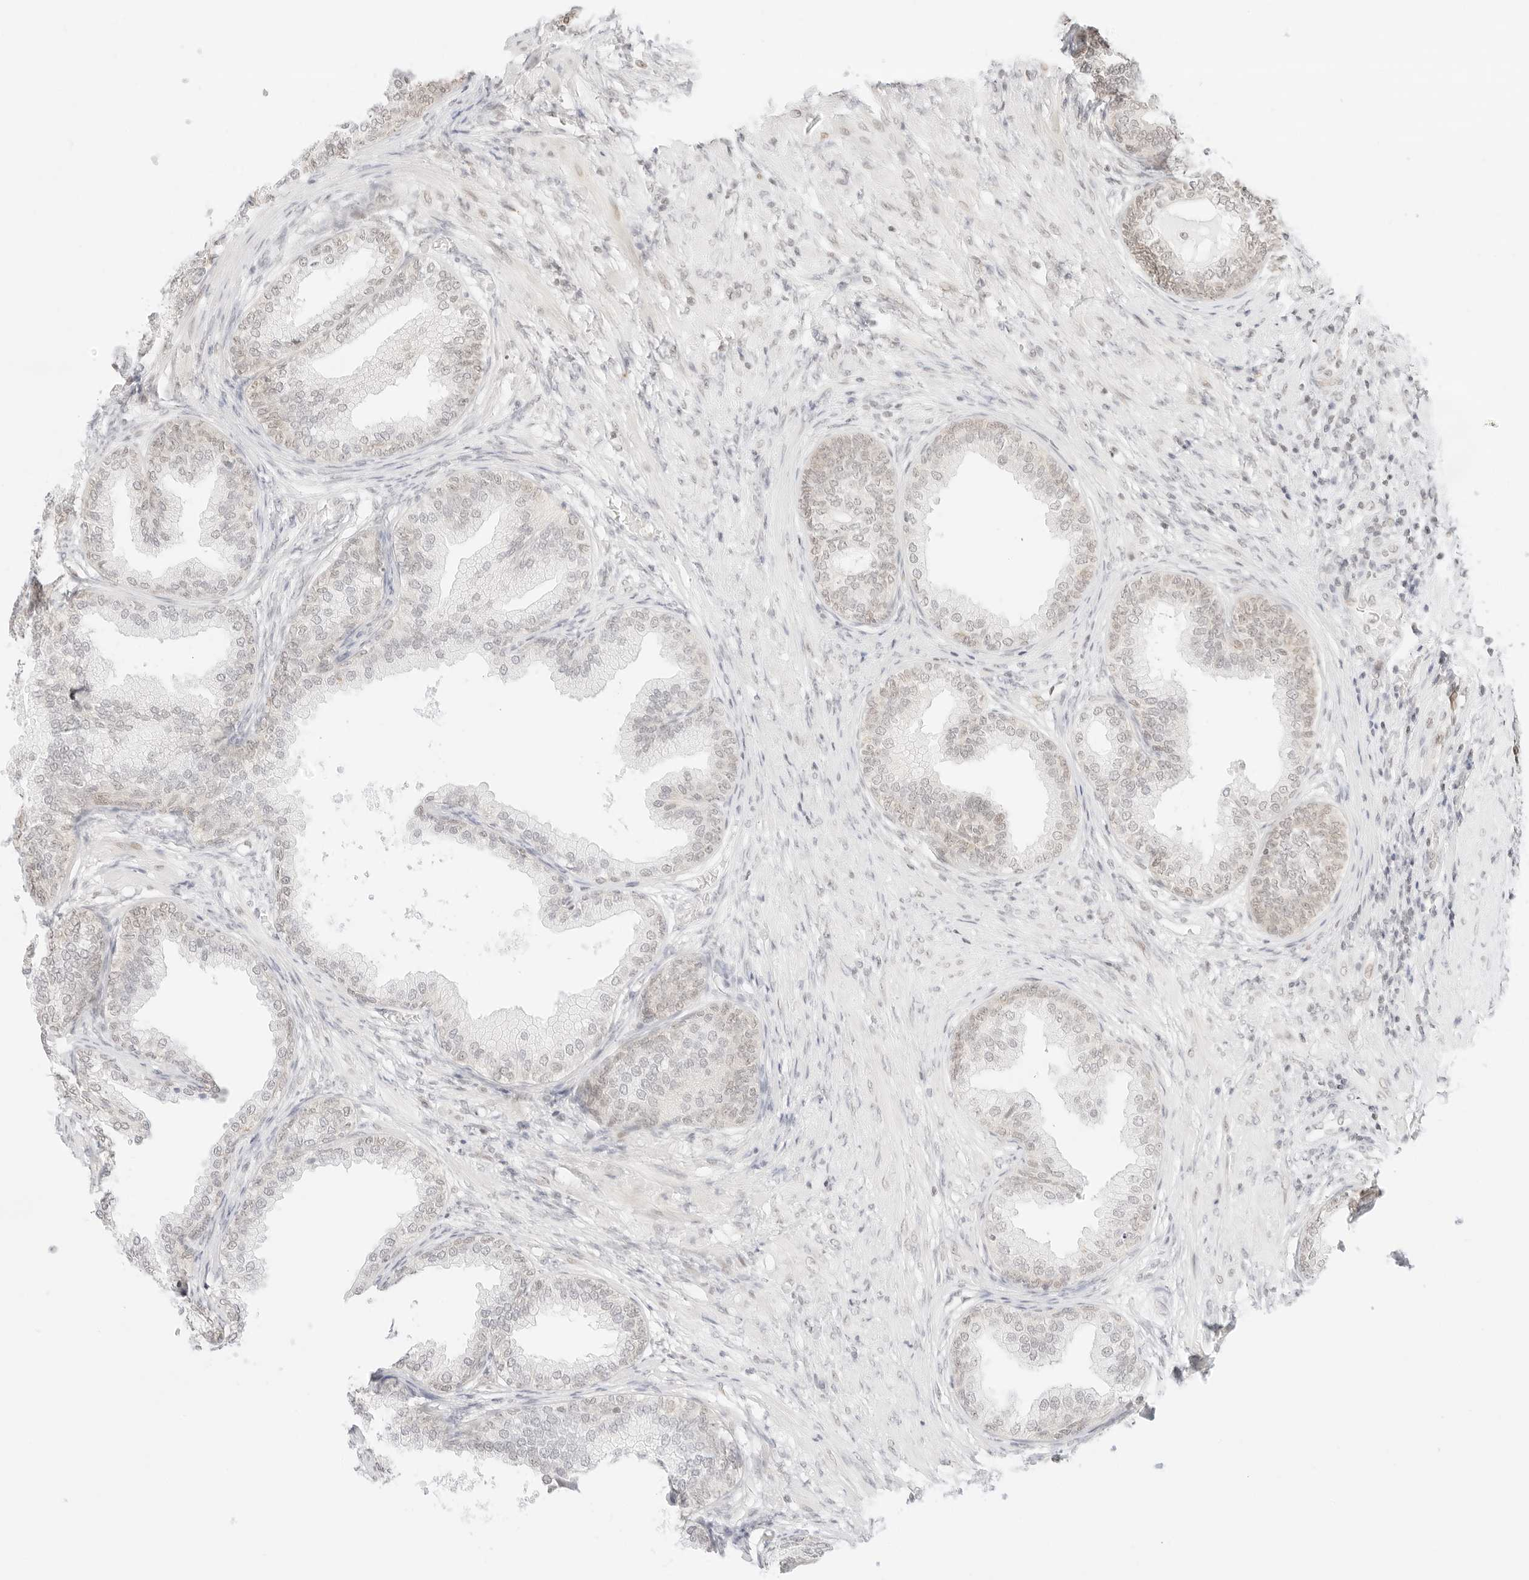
{"staining": {"intensity": "moderate", "quantity": "<25%", "location": "cytoplasmic/membranous,nuclear"}, "tissue": "prostate", "cell_type": "Glandular cells", "image_type": "normal", "snomed": [{"axis": "morphology", "description": "Normal tissue, NOS"}, {"axis": "topography", "description": "Prostate"}], "caption": "Moderate cytoplasmic/membranous,nuclear expression for a protein is seen in about <25% of glandular cells of benign prostate using immunohistochemistry.", "gene": "GNAS", "patient": {"sex": "male", "age": 76}}